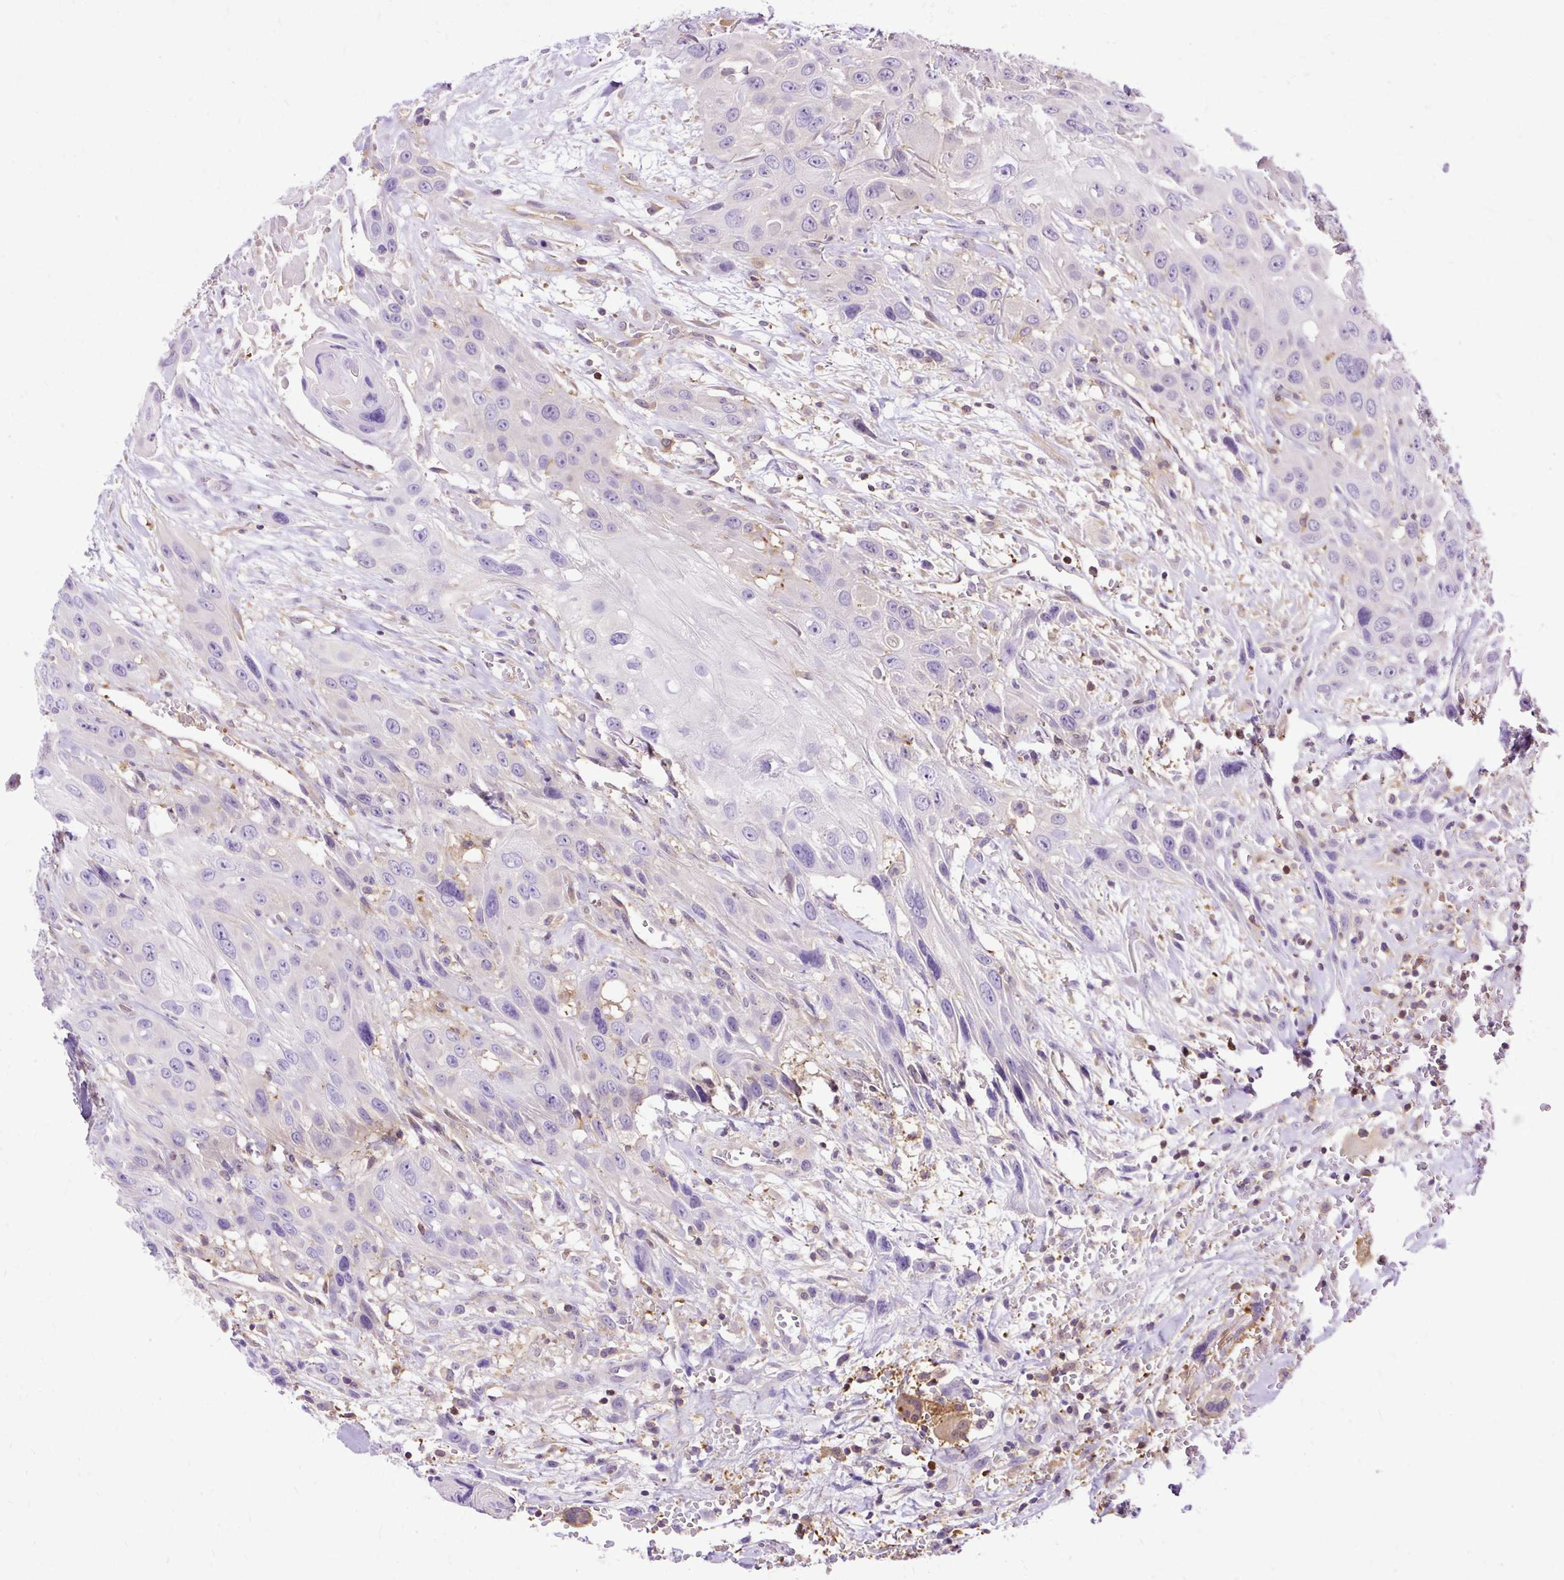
{"staining": {"intensity": "negative", "quantity": "none", "location": "none"}, "tissue": "head and neck cancer", "cell_type": "Tumor cells", "image_type": "cancer", "snomed": [{"axis": "morphology", "description": "Squamous cell carcinoma, NOS"}, {"axis": "topography", "description": "Head-Neck"}], "caption": "This is an IHC histopathology image of head and neck squamous cell carcinoma. There is no staining in tumor cells.", "gene": "TWF2", "patient": {"sex": "male", "age": 81}}